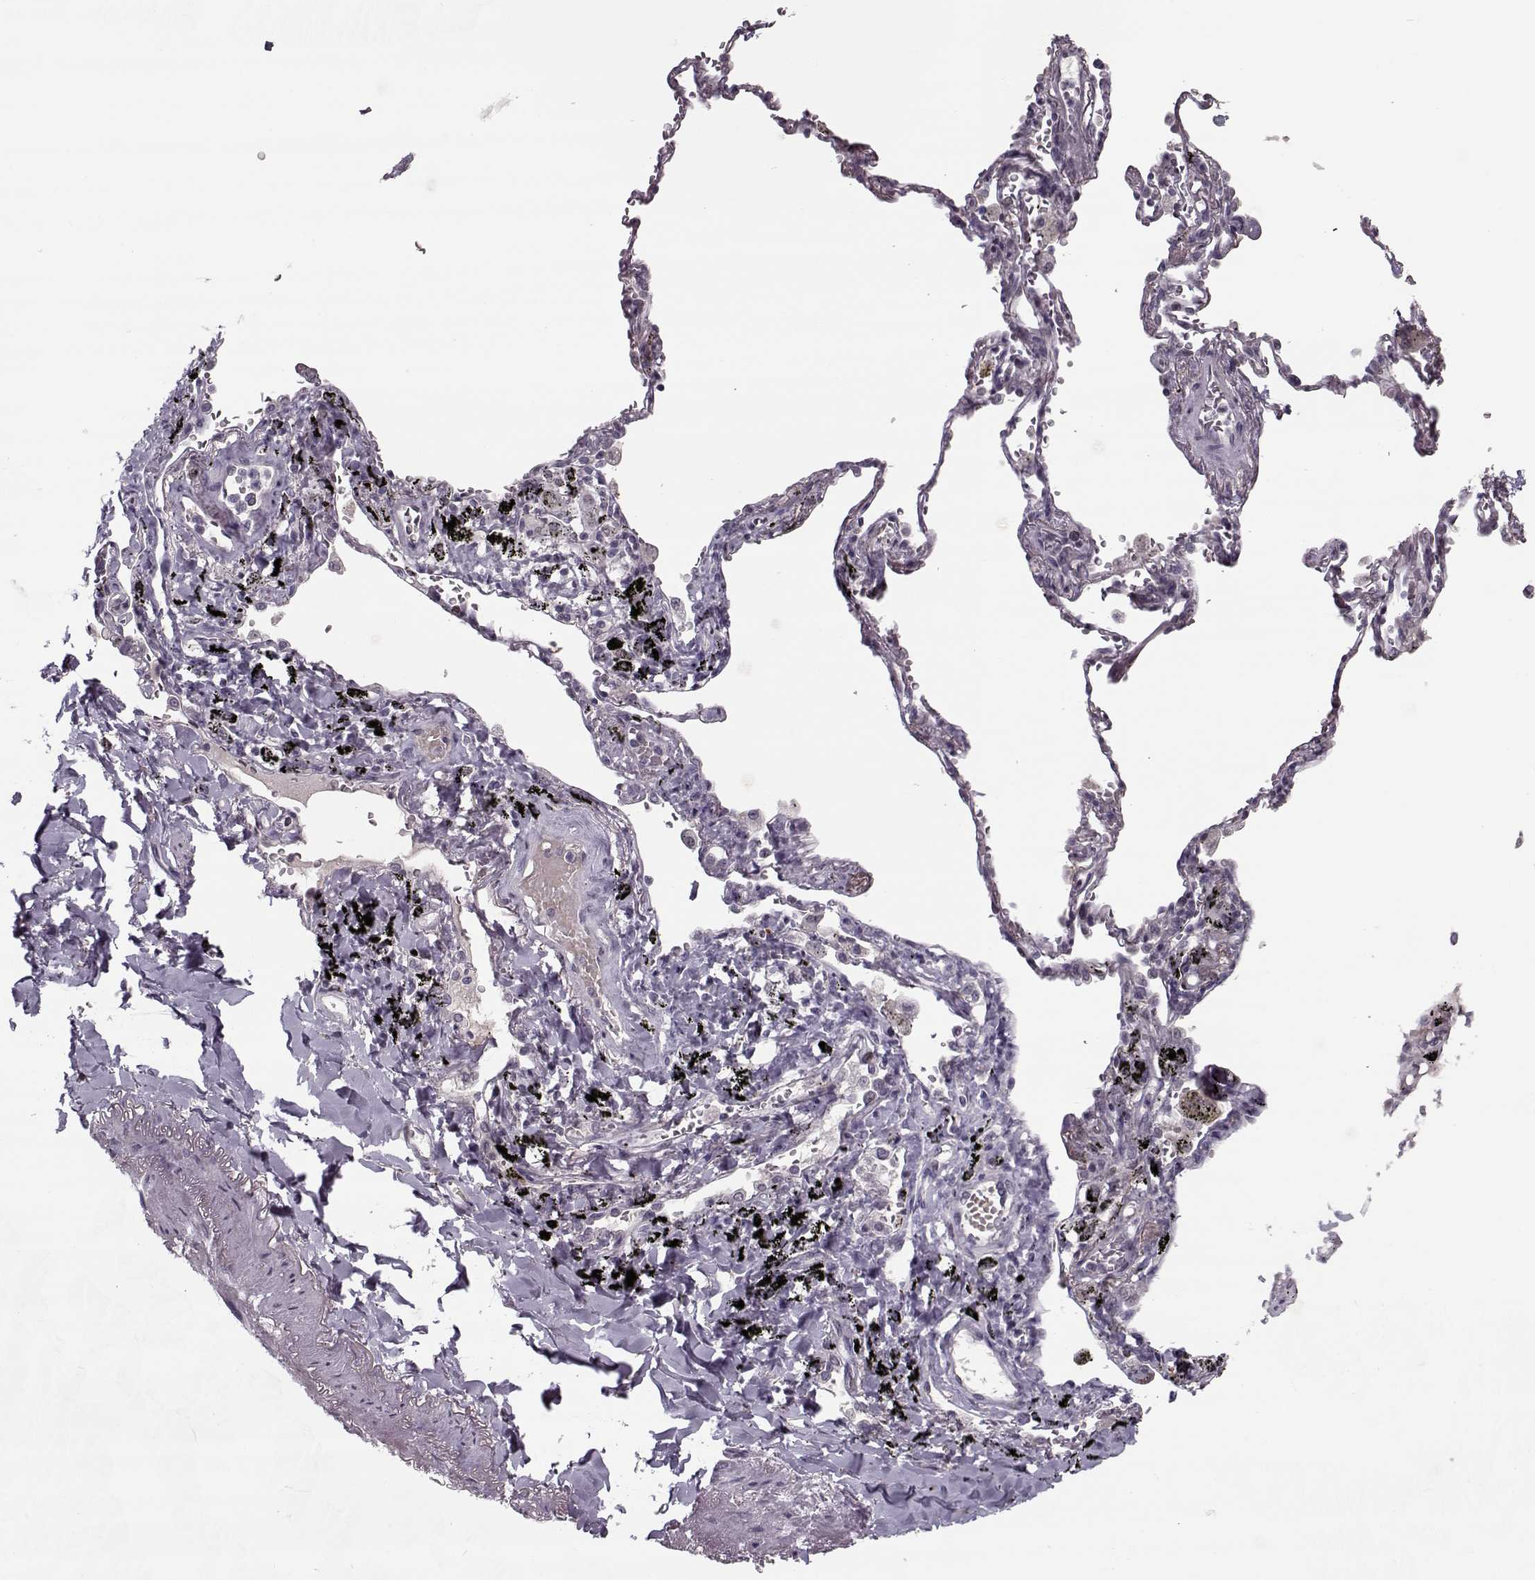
{"staining": {"intensity": "negative", "quantity": "none", "location": "none"}, "tissue": "soft tissue", "cell_type": "Fibroblasts", "image_type": "normal", "snomed": [{"axis": "morphology", "description": "Normal tissue, NOS"}, {"axis": "morphology", "description": "Adenocarcinoma, NOS"}, {"axis": "topography", "description": "Cartilage tissue"}, {"axis": "topography", "description": "Lung"}], "caption": "This is an IHC micrograph of unremarkable human soft tissue. There is no staining in fibroblasts.", "gene": "DNAI3", "patient": {"sex": "male", "age": 59}}